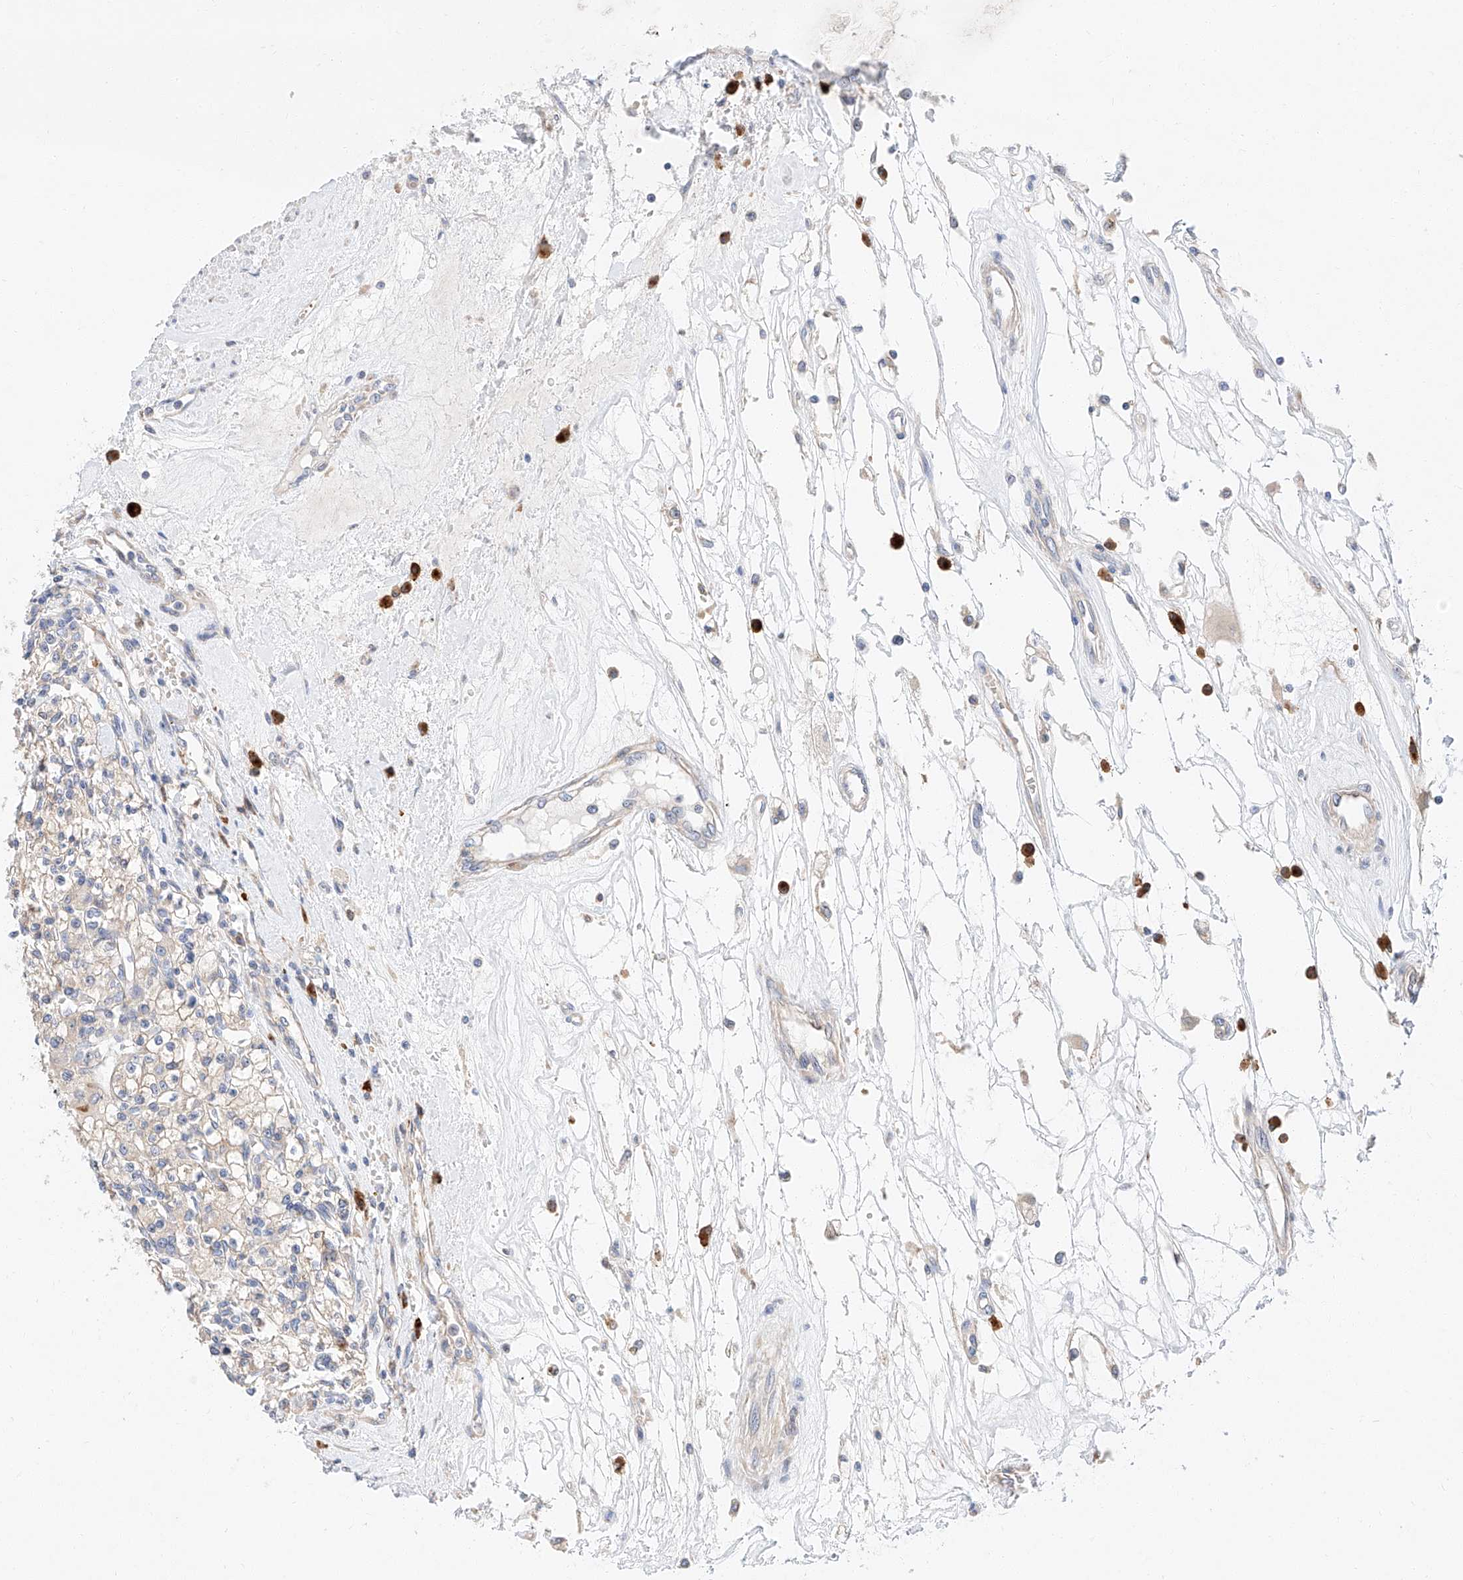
{"staining": {"intensity": "negative", "quantity": "none", "location": "none"}, "tissue": "renal cancer", "cell_type": "Tumor cells", "image_type": "cancer", "snomed": [{"axis": "morphology", "description": "Adenocarcinoma, NOS"}, {"axis": "topography", "description": "Kidney"}], "caption": "High magnification brightfield microscopy of adenocarcinoma (renal) stained with DAB (brown) and counterstained with hematoxylin (blue): tumor cells show no significant expression.", "gene": "GLMN", "patient": {"sex": "female", "age": 59}}